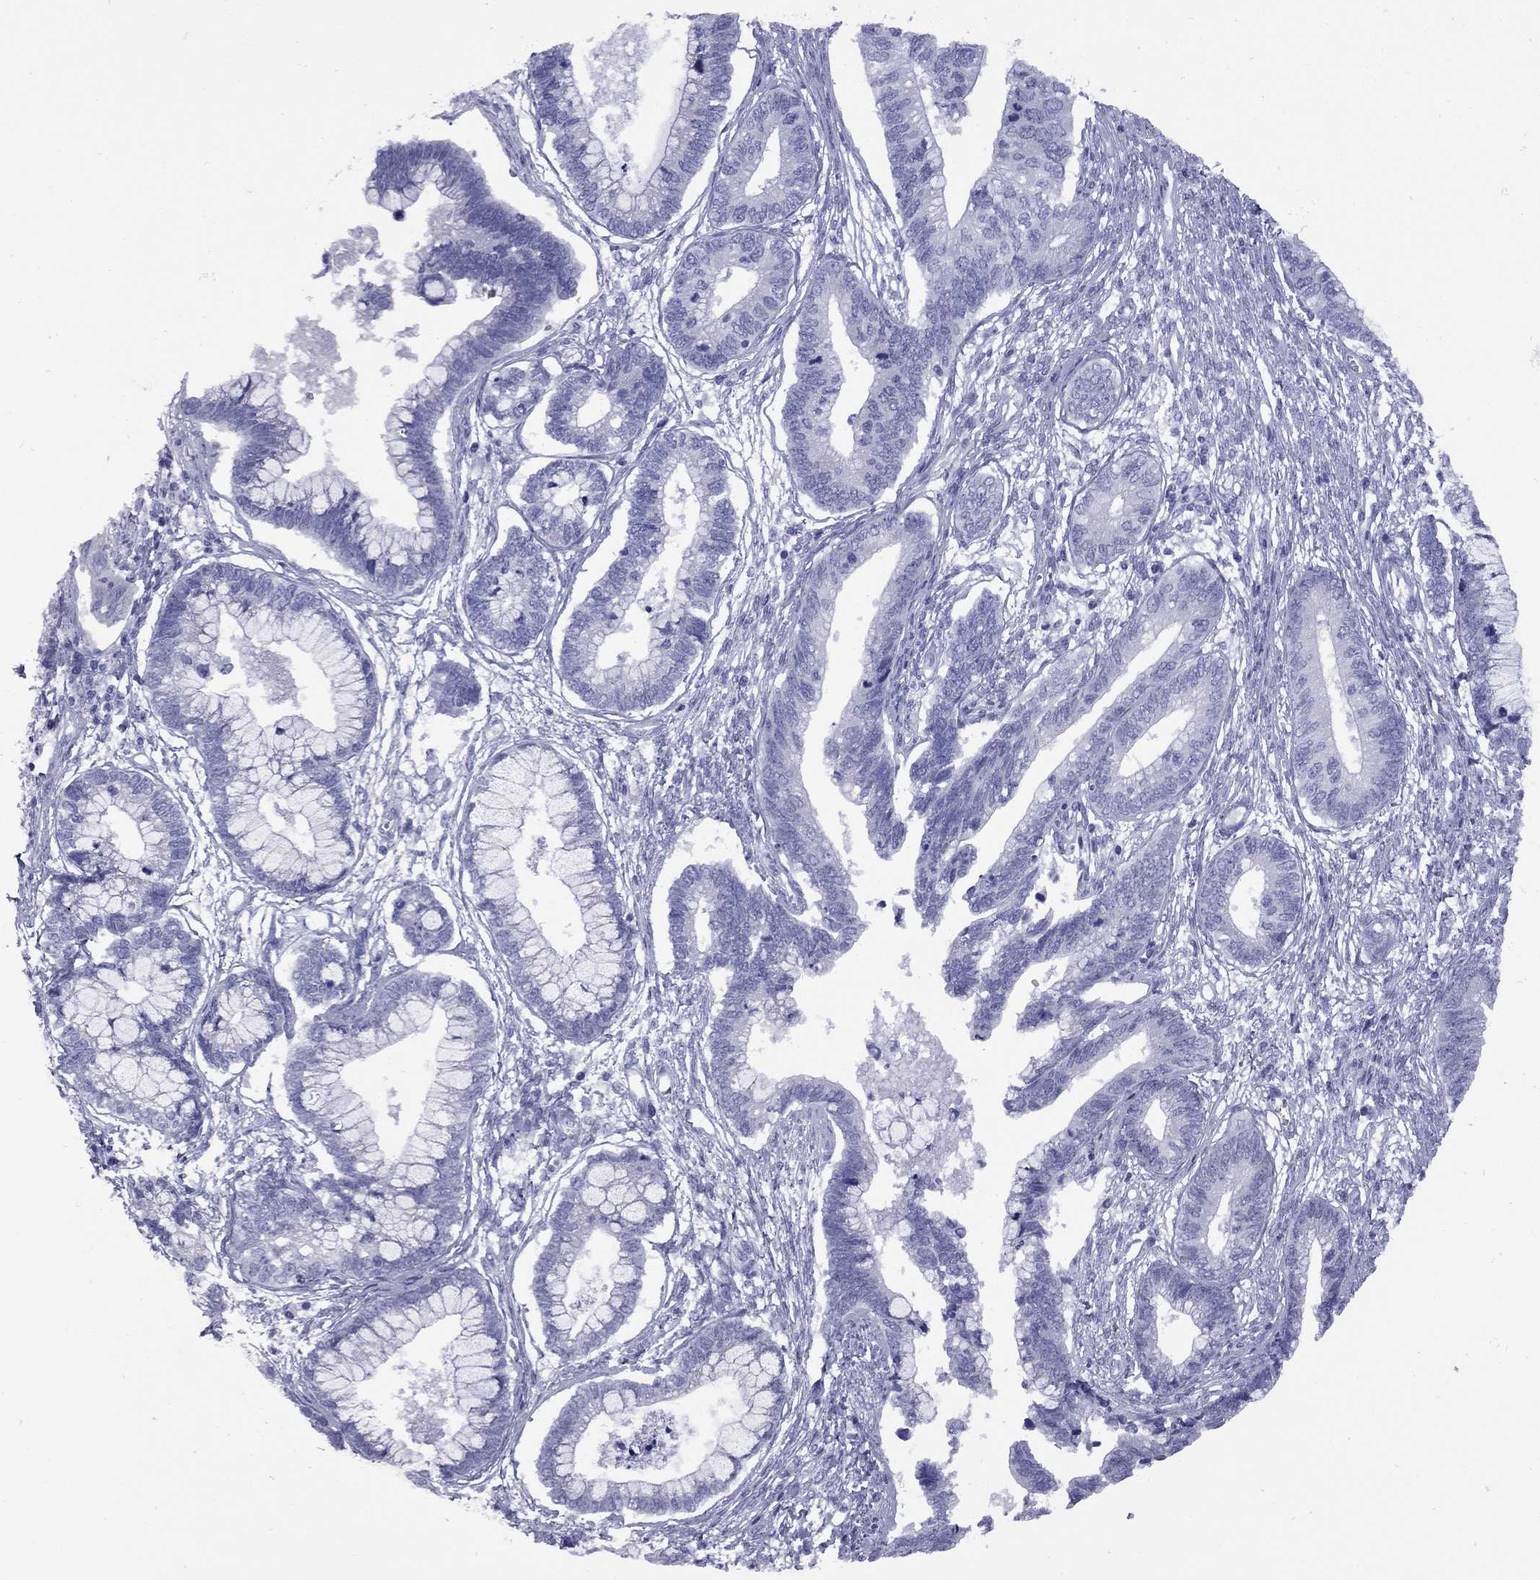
{"staining": {"intensity": "negative", "quantity": "none", "location": "none"}, "tissue": "cervical cancer", "cell_type": "Tumor cells", "image_type": "cancer", "snomed": [{"axis": "morphology", "description": "Adenocarcinoma, NOS"}, {"axis": "topography", "description": "Cervix"}], "caption": "Protein analysis of cervical cancer (adenocarcinoma) exhibits no significant expression in tumor cells.", "gene": "EPPIN", "patient": {"sex": "female", "age": 44}}